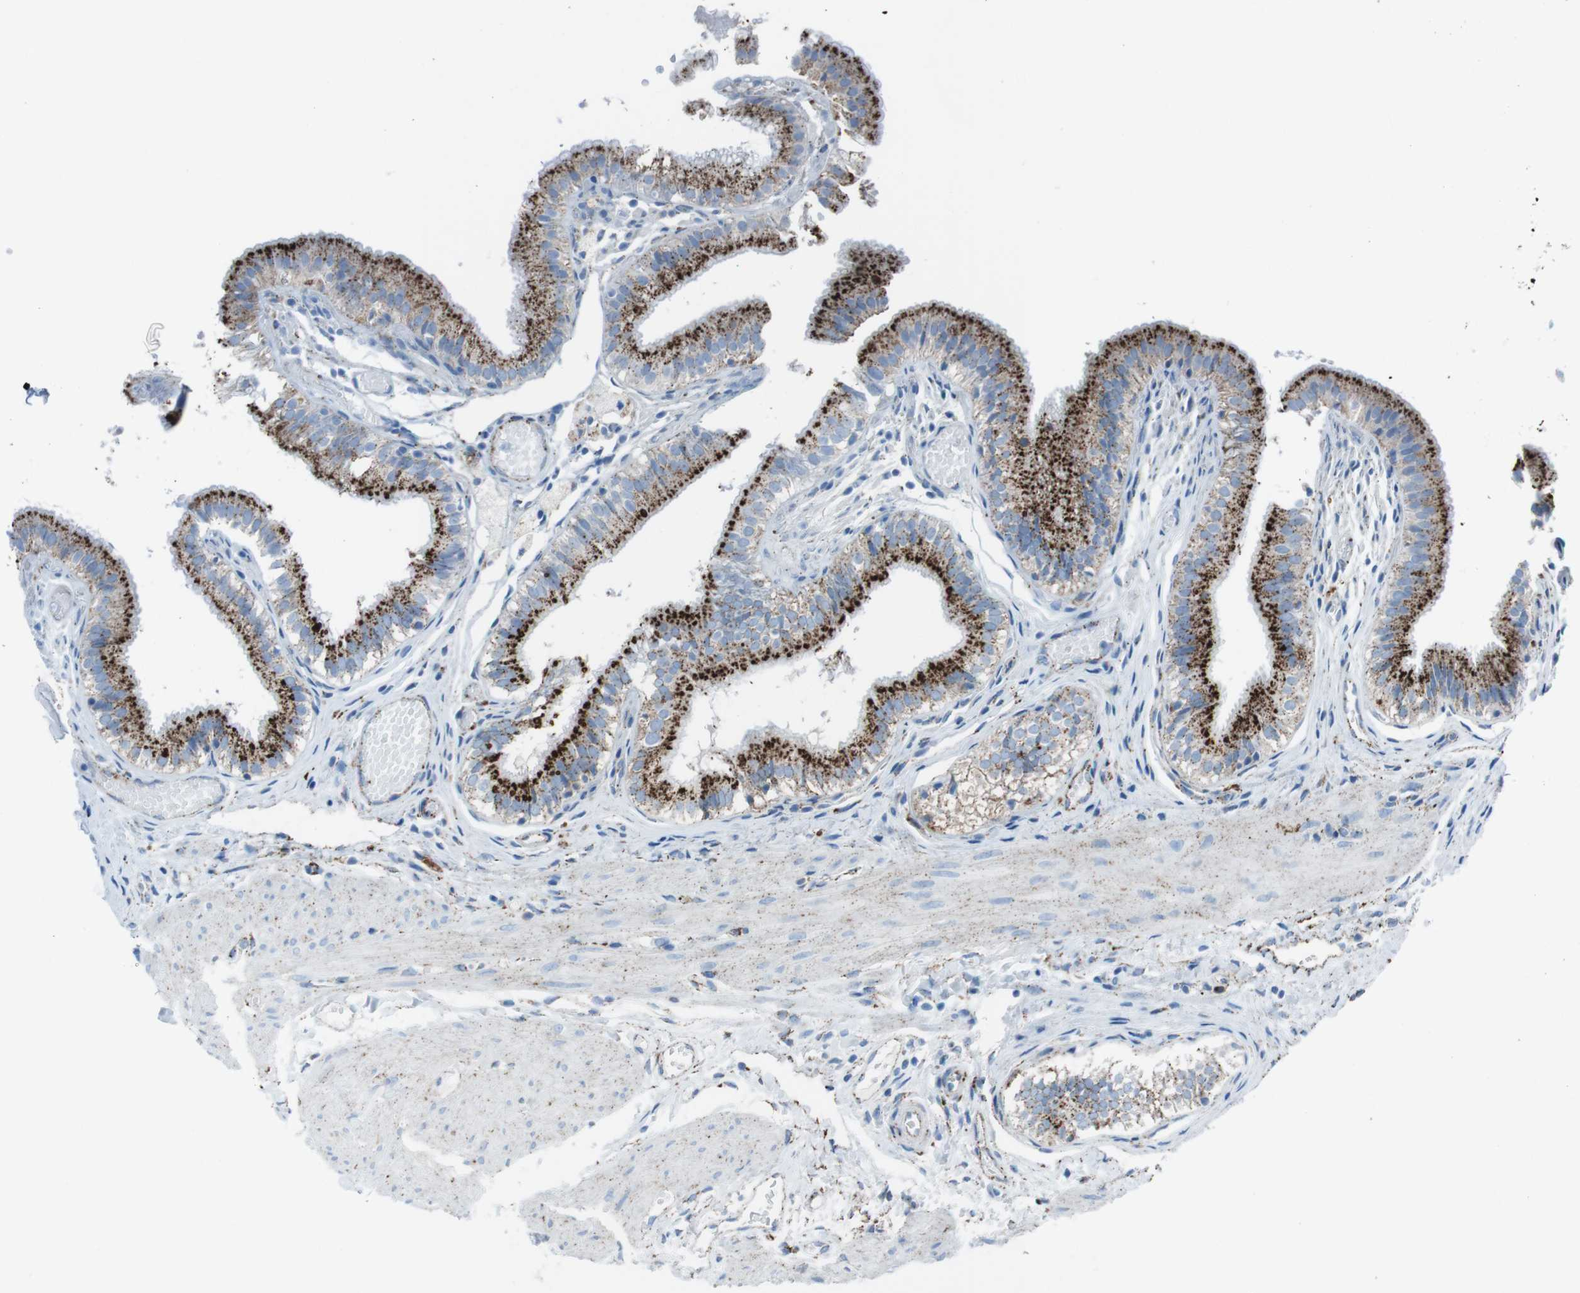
{"staining": {"intensity": "strong", "quantity": ">75%", "location": "cytoplasmic/membranous"}, "tissue": "gallbladder", "cell_type": "Glandular cells", "image_type": "normal", "snomed": [{"axis": "morphology", "description": "Normal tissue, NOS"}, {"axis": "topography", "description": "Gallbladder"}], "caption": "Human gallbladder stained with a protein marker reveals strong staining in glandular cells.", "gene": "SCARB2", "patient": {"sex": "female", "age": 26}}